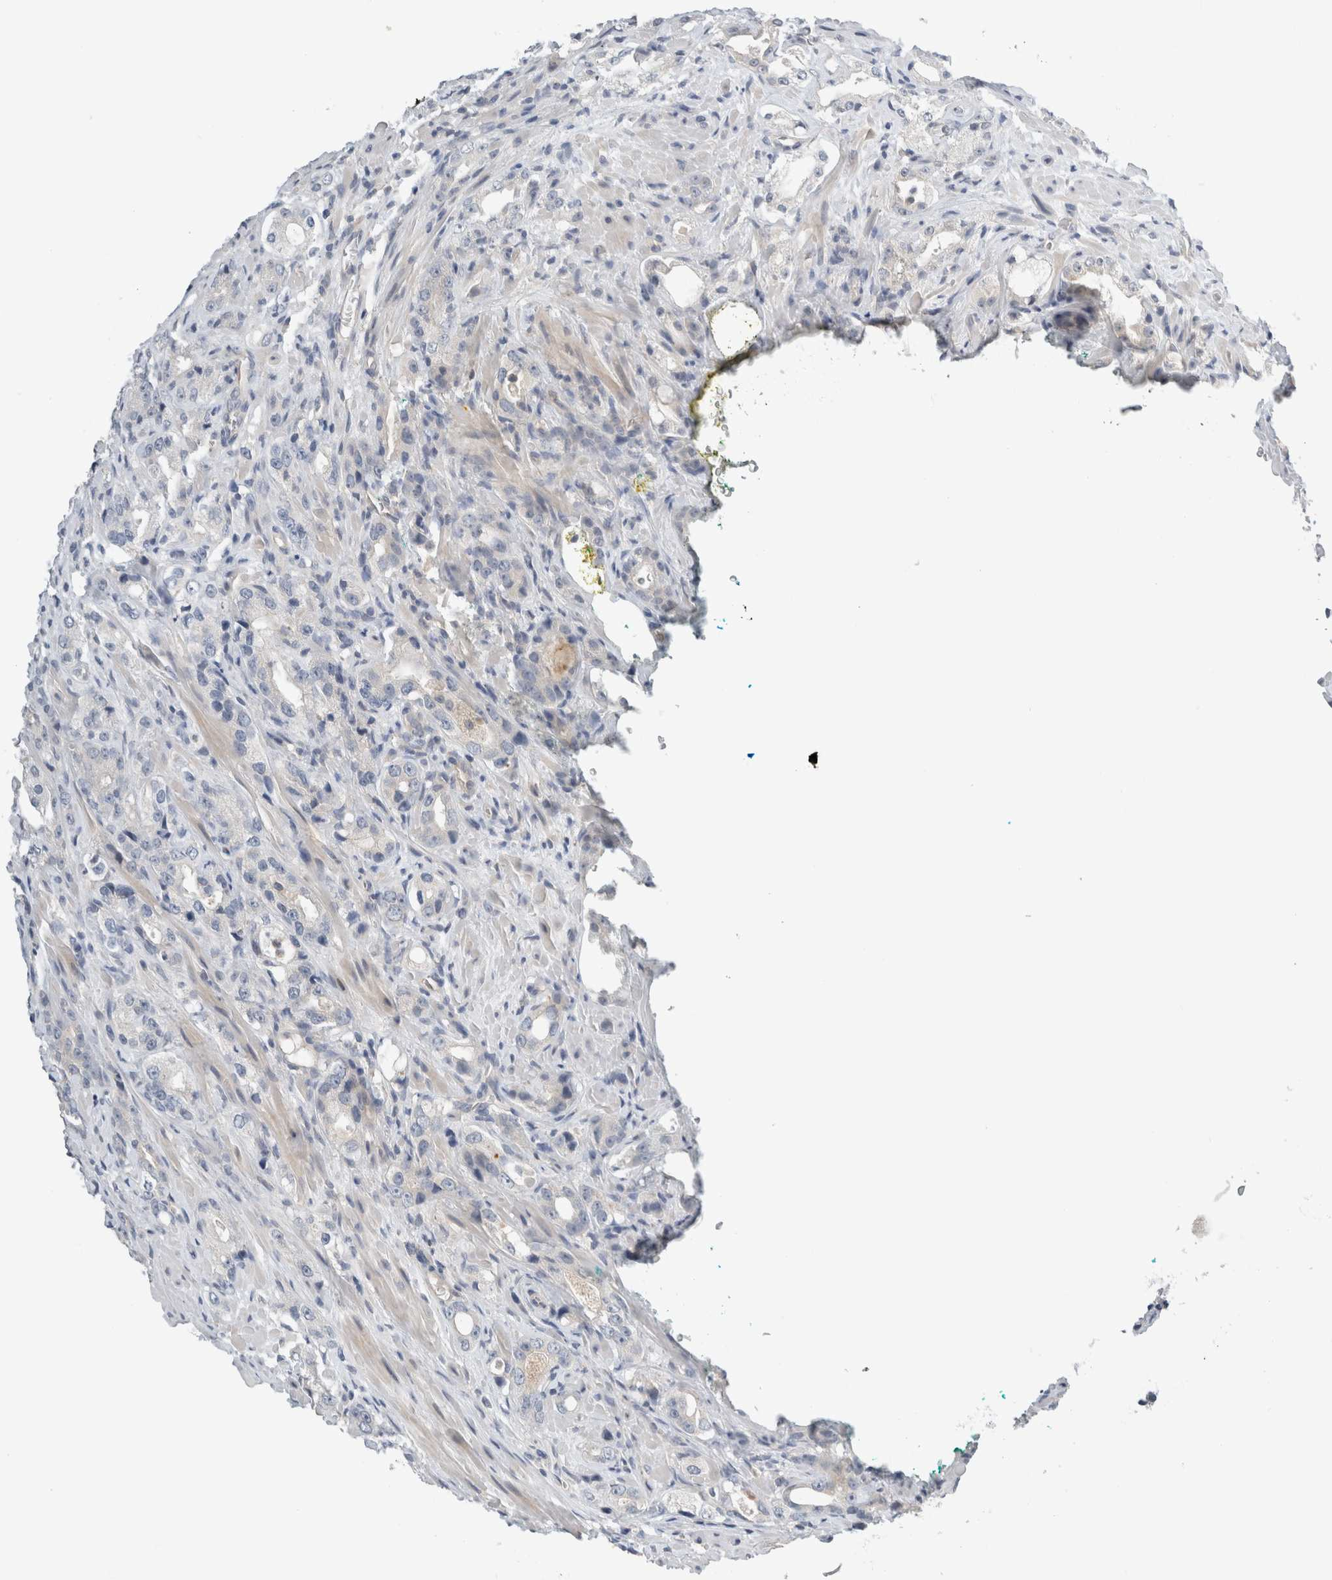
{"staining": {"intensity": "negative", "quantity": "none", "location": "none"}, "tissue": "prostate cancer", "cell_type": "Tumor cells", "image_type": "cancer", "snomed": [{"axis": "morphology", "description": "Adenocarcinoma, High grade"}, {"axis": "topography", "description": "Prostate"}], "caption": "This is an immunohistochemistry micrograph of prostate cancer. There is no expression in tumor cells.", "gene": "SDR16C5", "patient": {"sex": "male", "age": 63}}